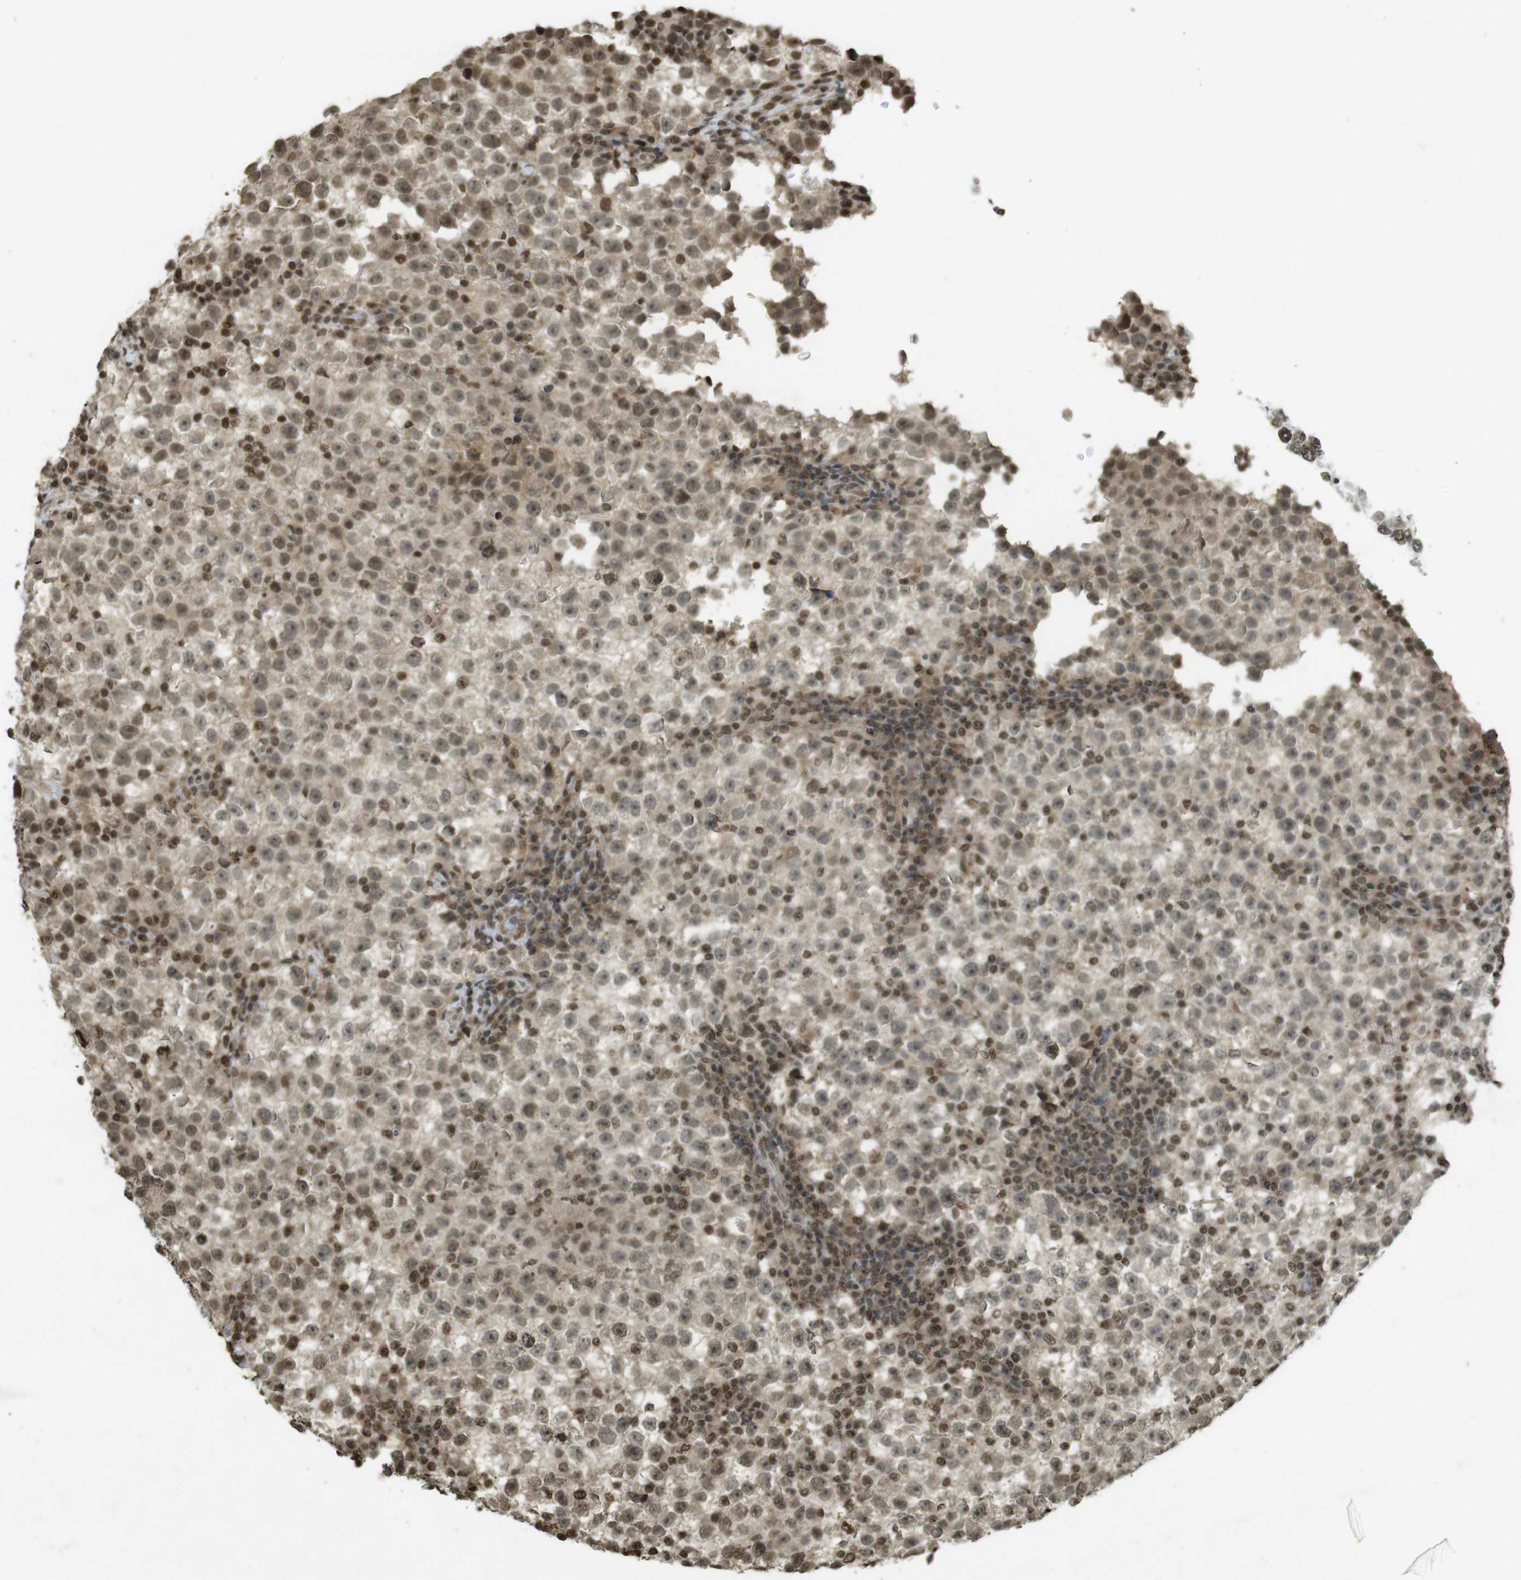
{"staining": {"intensity": "weak", "quantity": ">75%", "location": "cytoplasmic/membranous,nuclear"}, "tissue": "testis cancer", "cell_type": "Tumor cells", "image_type": "cancer", "snomed": [{"axis": "morphology", "description": "Seminoma, NOS"}, {"axis": "topography", "description": "Testis"}], "caption": "IHC photomicrograph of human seminoma (testis) stained for a protein (brown), which shows low levels of weak cytoplasmic/membranous and nuclear expression in about >75% of tumor cells.", "gene": "ORC4", "patient": {"sex": "male", "age": 22}}